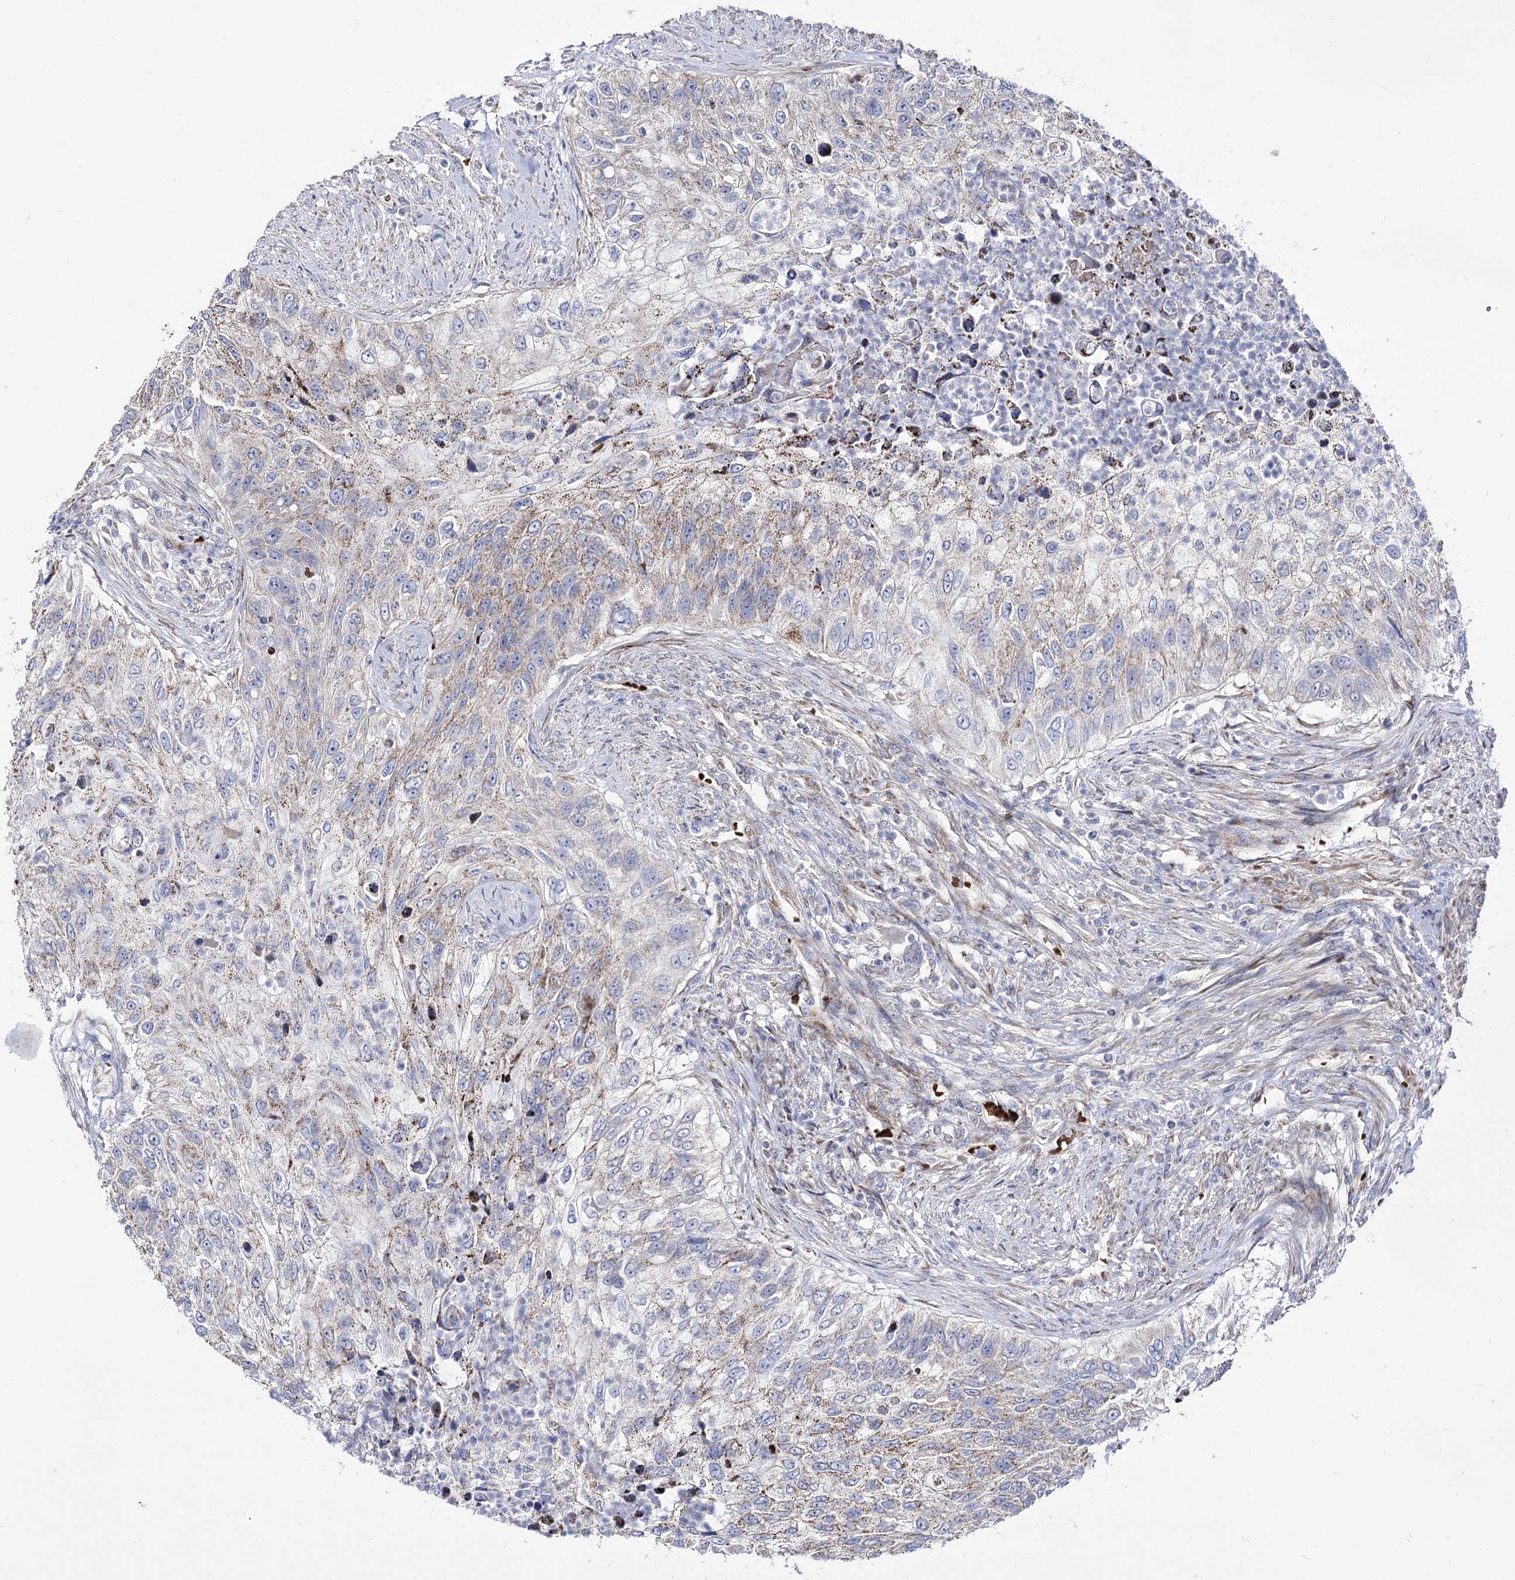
{"staining": {"intensity": "weak", "quantity": "25%-75%", "location": "cytoplasmic/membranous"}, "tissue": "urothelial cancer", "cell_type": "Tumor cells", "image_type": "cancer", "snomed": [{"axis": "morphology", "description": "Urothelial carcinoma, High grade"}, {"axis": "topography", "description": "Urinary bladder"}], "caption": "Brown immunohistochemical staining in human high-grade urothelial carcinoma displays weak cytoplasmic/membranous expression in approximately 25%-75% of tumor cells.", "gene": "OSBPL5", "patient": {"sex": "female", "age": 60}}